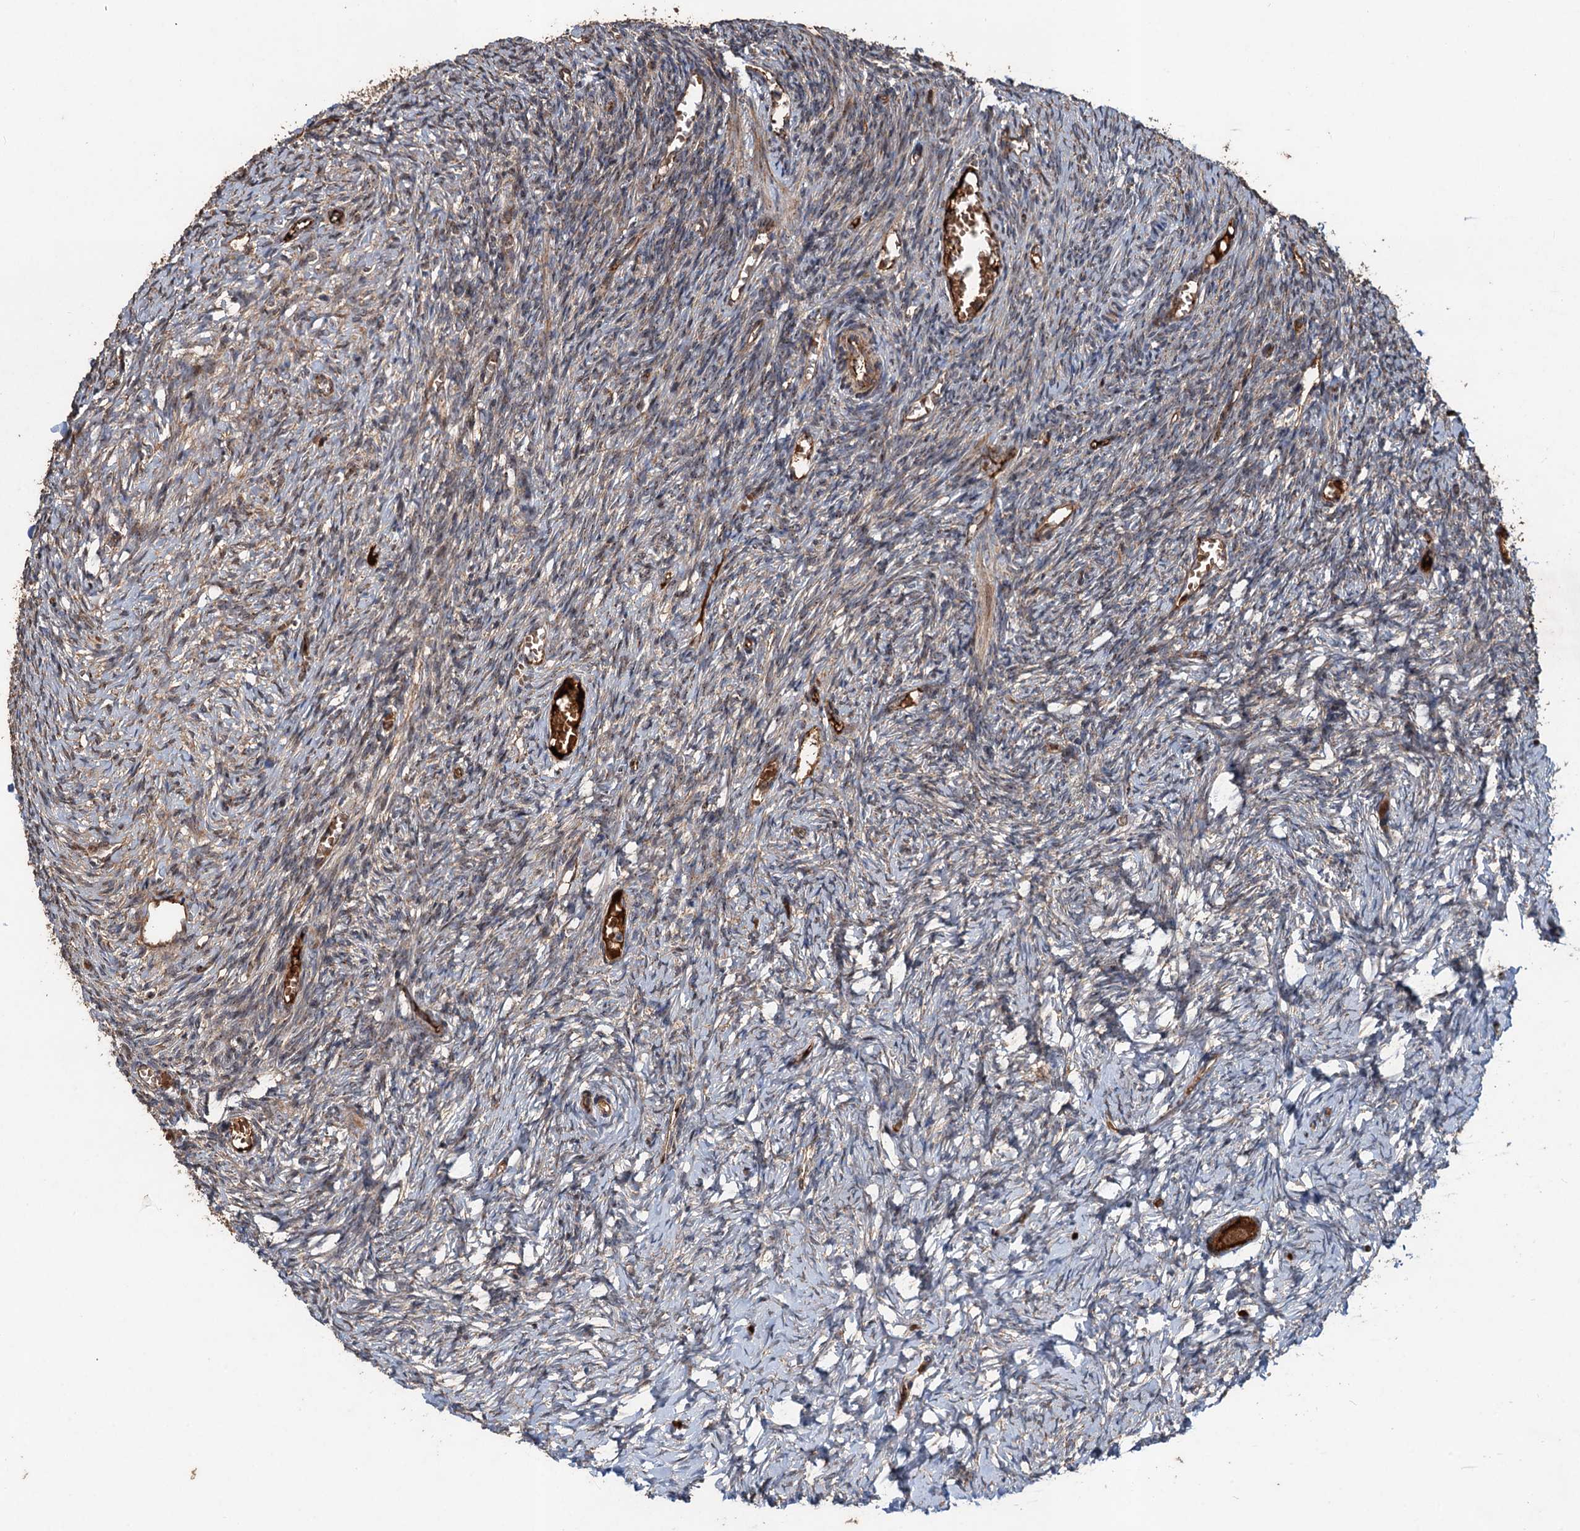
{"staining": {"intensity": "strong", "quantity": ">75%", "location": "cytoplasmic/membranous"}, "tissue": "ovary", "cell_type": "Follicle cells", "image_type": "normal", "snomed": [{"axis": "morphology", "description": "Normal tissue, NOS"}, {"axis": "topography", "description": "Ovary"}], "caption": "The histopathology image exhibits staining of unremarkable ovary, revealing strong cytoplasmic/membranous protein expression (brown color) within follicle cells.", "gene": "DEXI", "patient": {"sex": "female", "age": 27}}